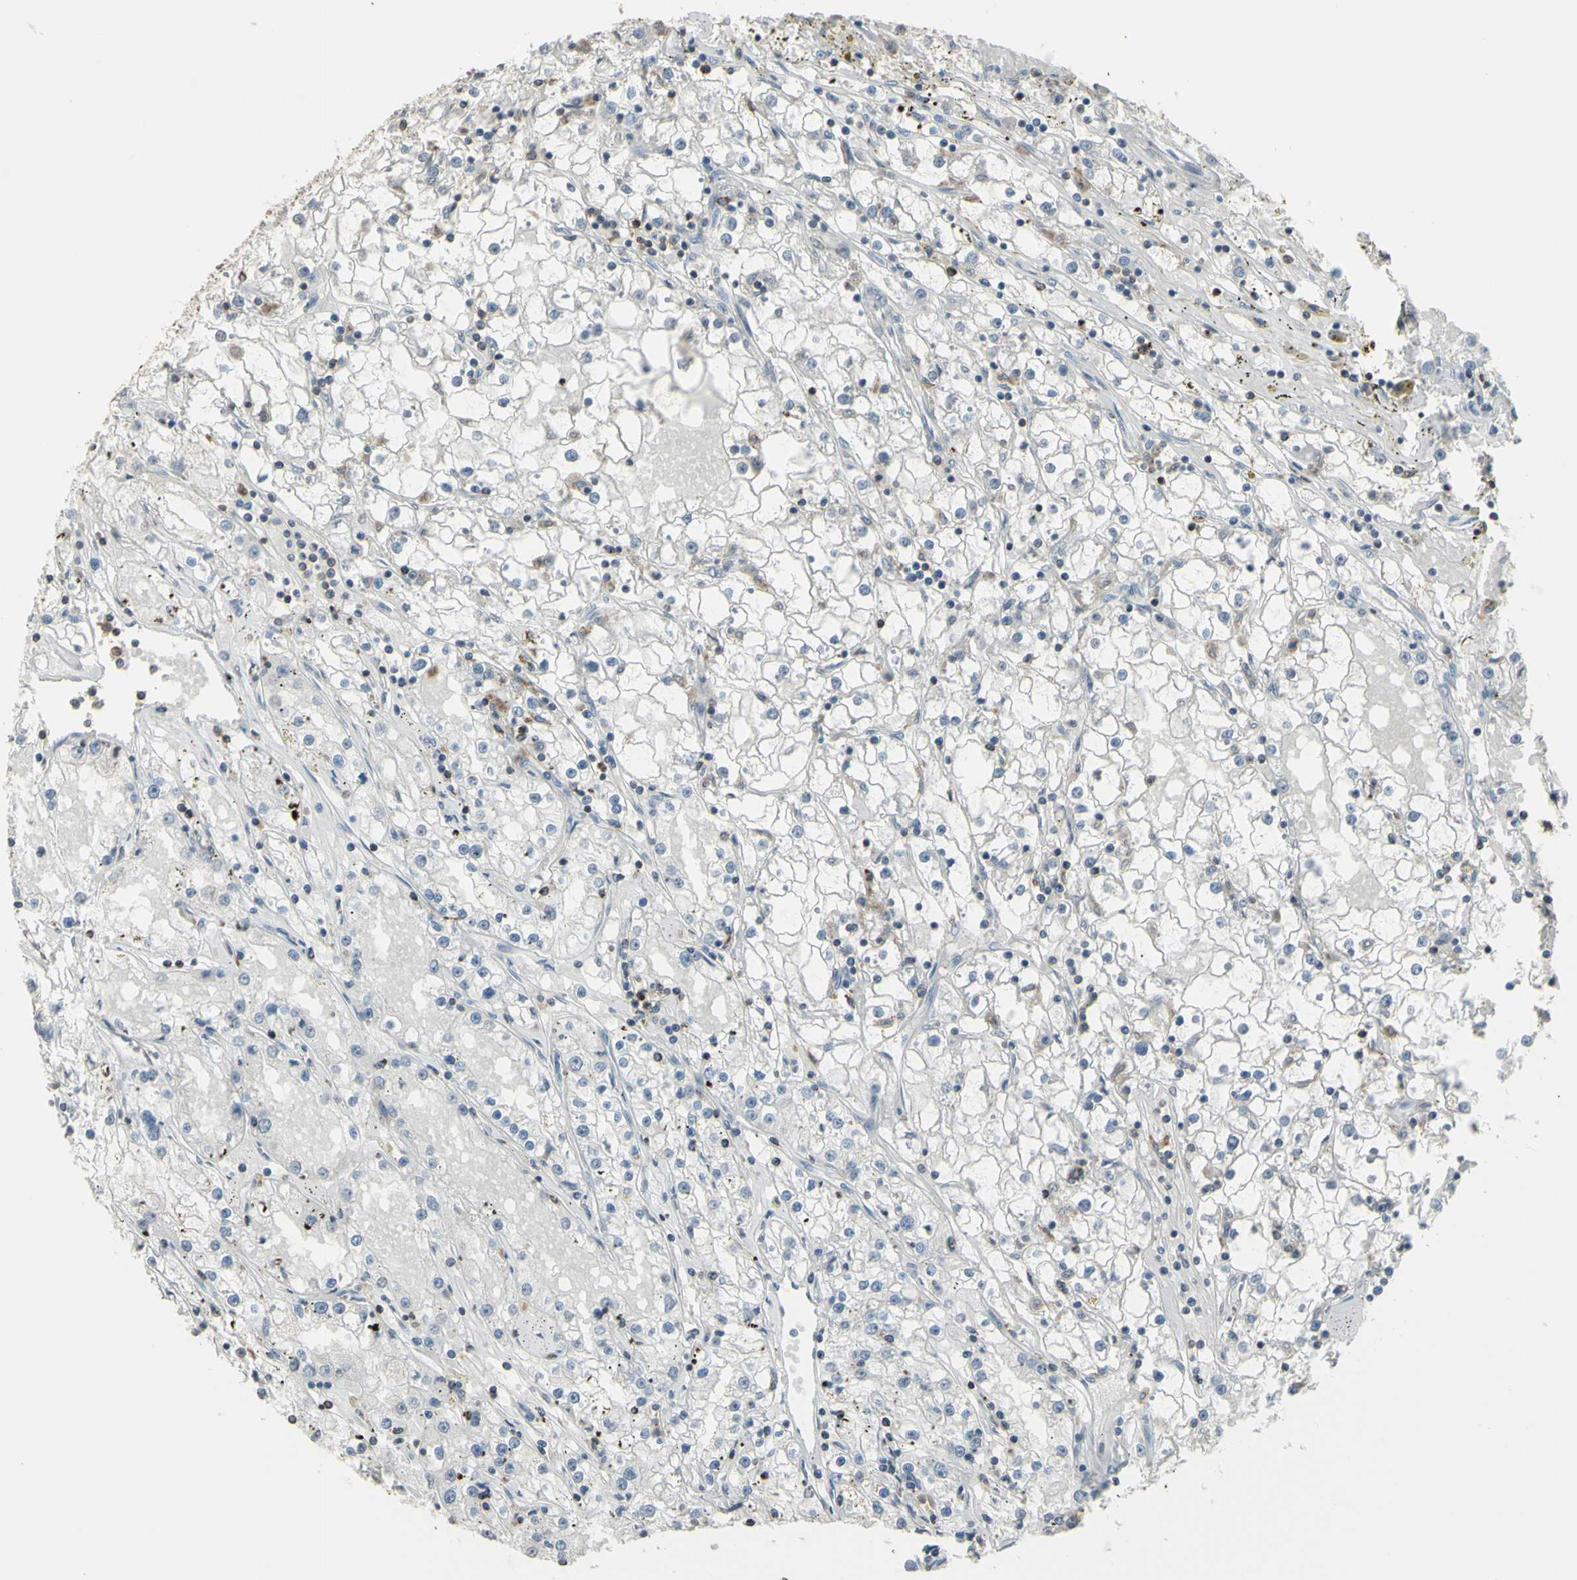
{"staining": {"intensity": "negative", "quantity": "none", "location": "none"}, "tissue": "renal cancer", "cell_type": "Tumor cells", "image_type": "cancer", "snomed": [{"axis": "morphology", "description": "Adenocarcinoma, NOS"}, {"axis": "topography", "description": "Kidney"}], "caption": "Image shows no protein expression in tumor cells of adenocarcinoma (renal) tissue. (DAB immunohistochemistry (IHC), high magnification).", "gene": "PSTPIP1", "patient": {"sex": "male", "age": 56}}